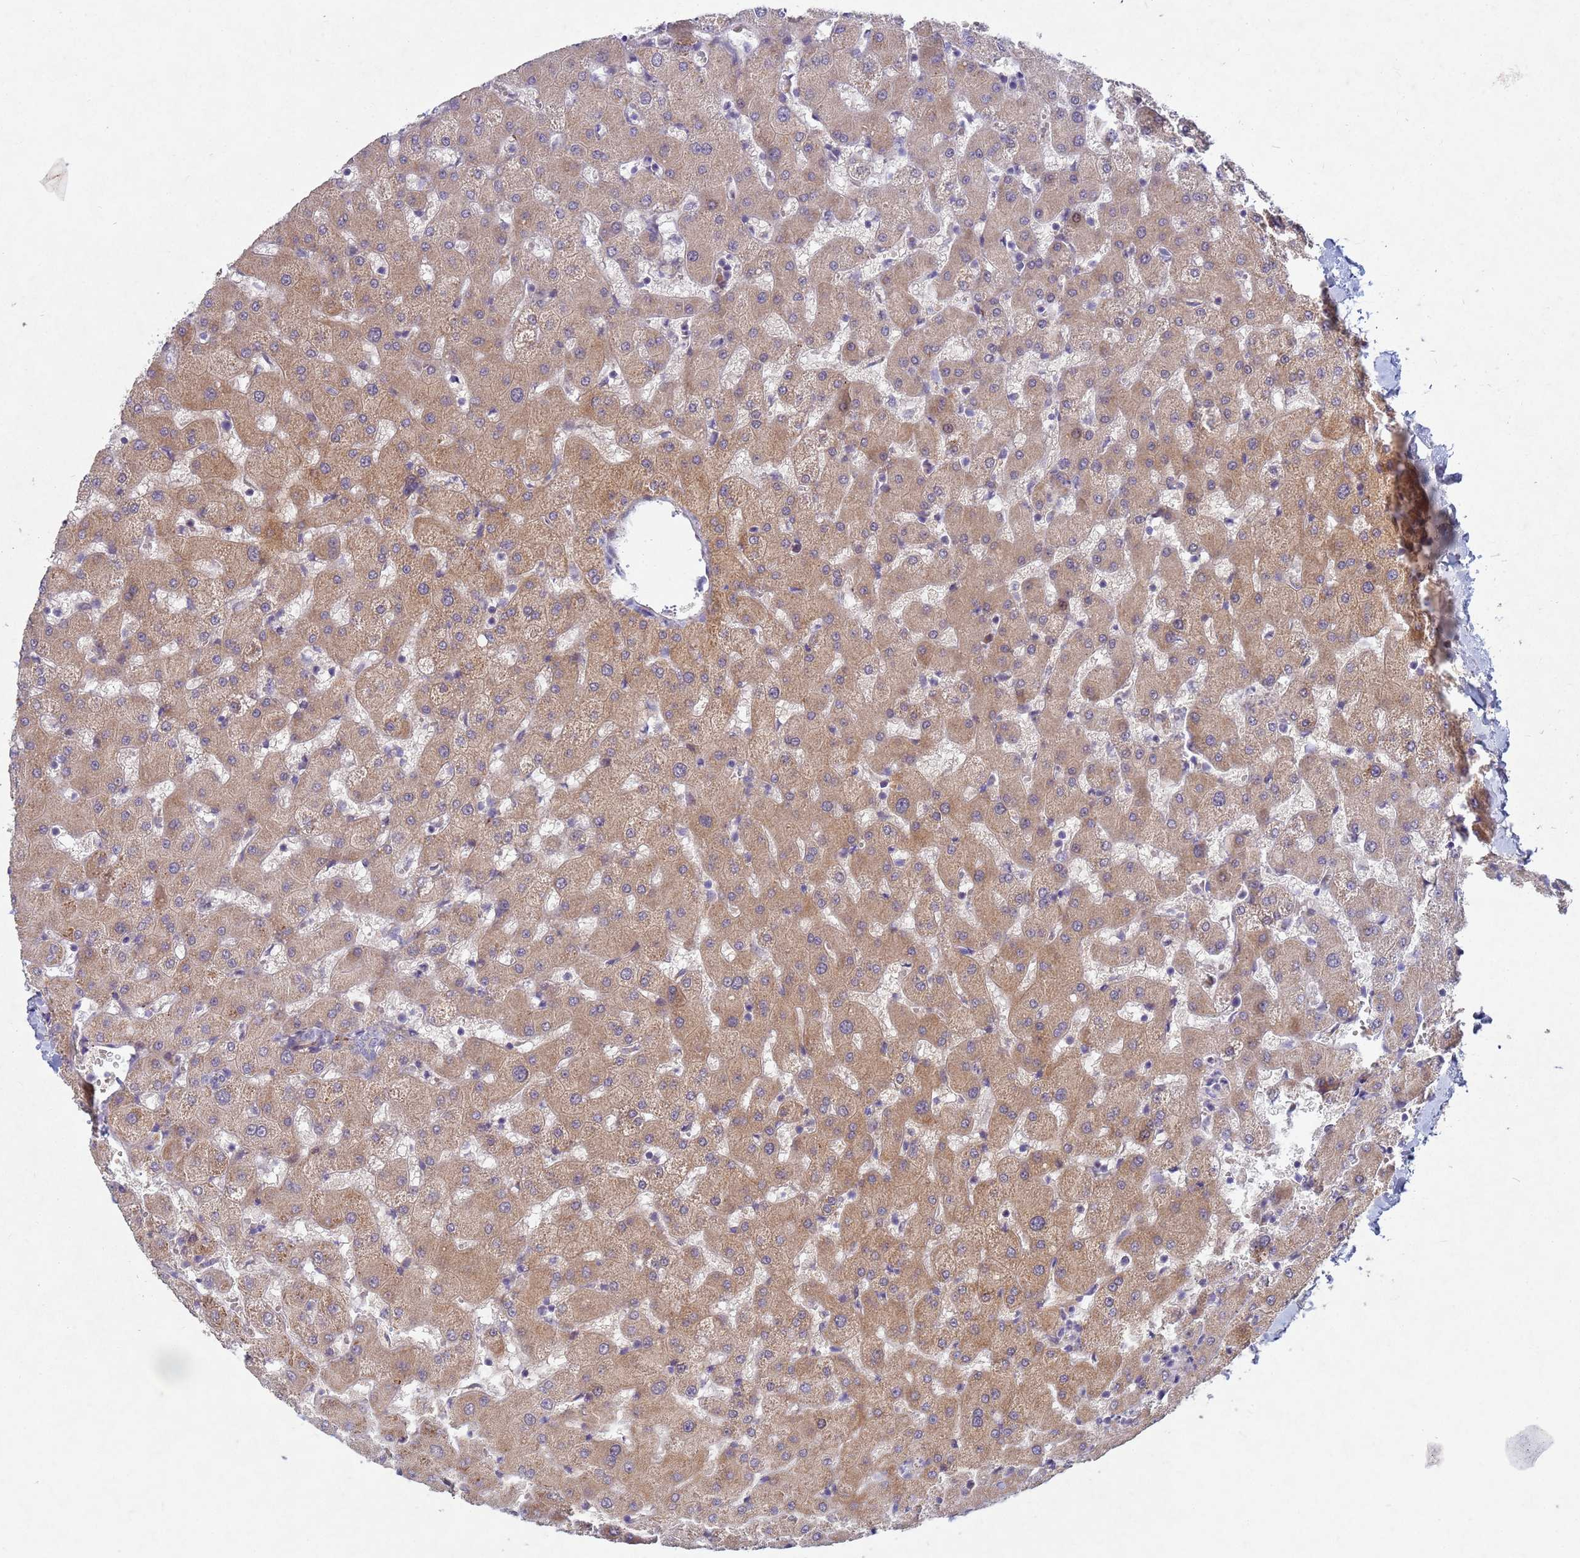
{"staining": {"intensity": "negative", "quantity": "none", "location": "none"}, "tissue": "liver", "cell_type": "Cholangiocytes", "image_type": "normal", "snomed": [{"axis": "morphology", "description": "Normal tissue, NOS"}, {"axis": "topography", "description": "Liver"}], "caption": "Human liver stained for a protein using IHC shows no expression in cholangiocytes.", "gene": "TNPO2", "patient": {"sex": "female", "age": 63}}